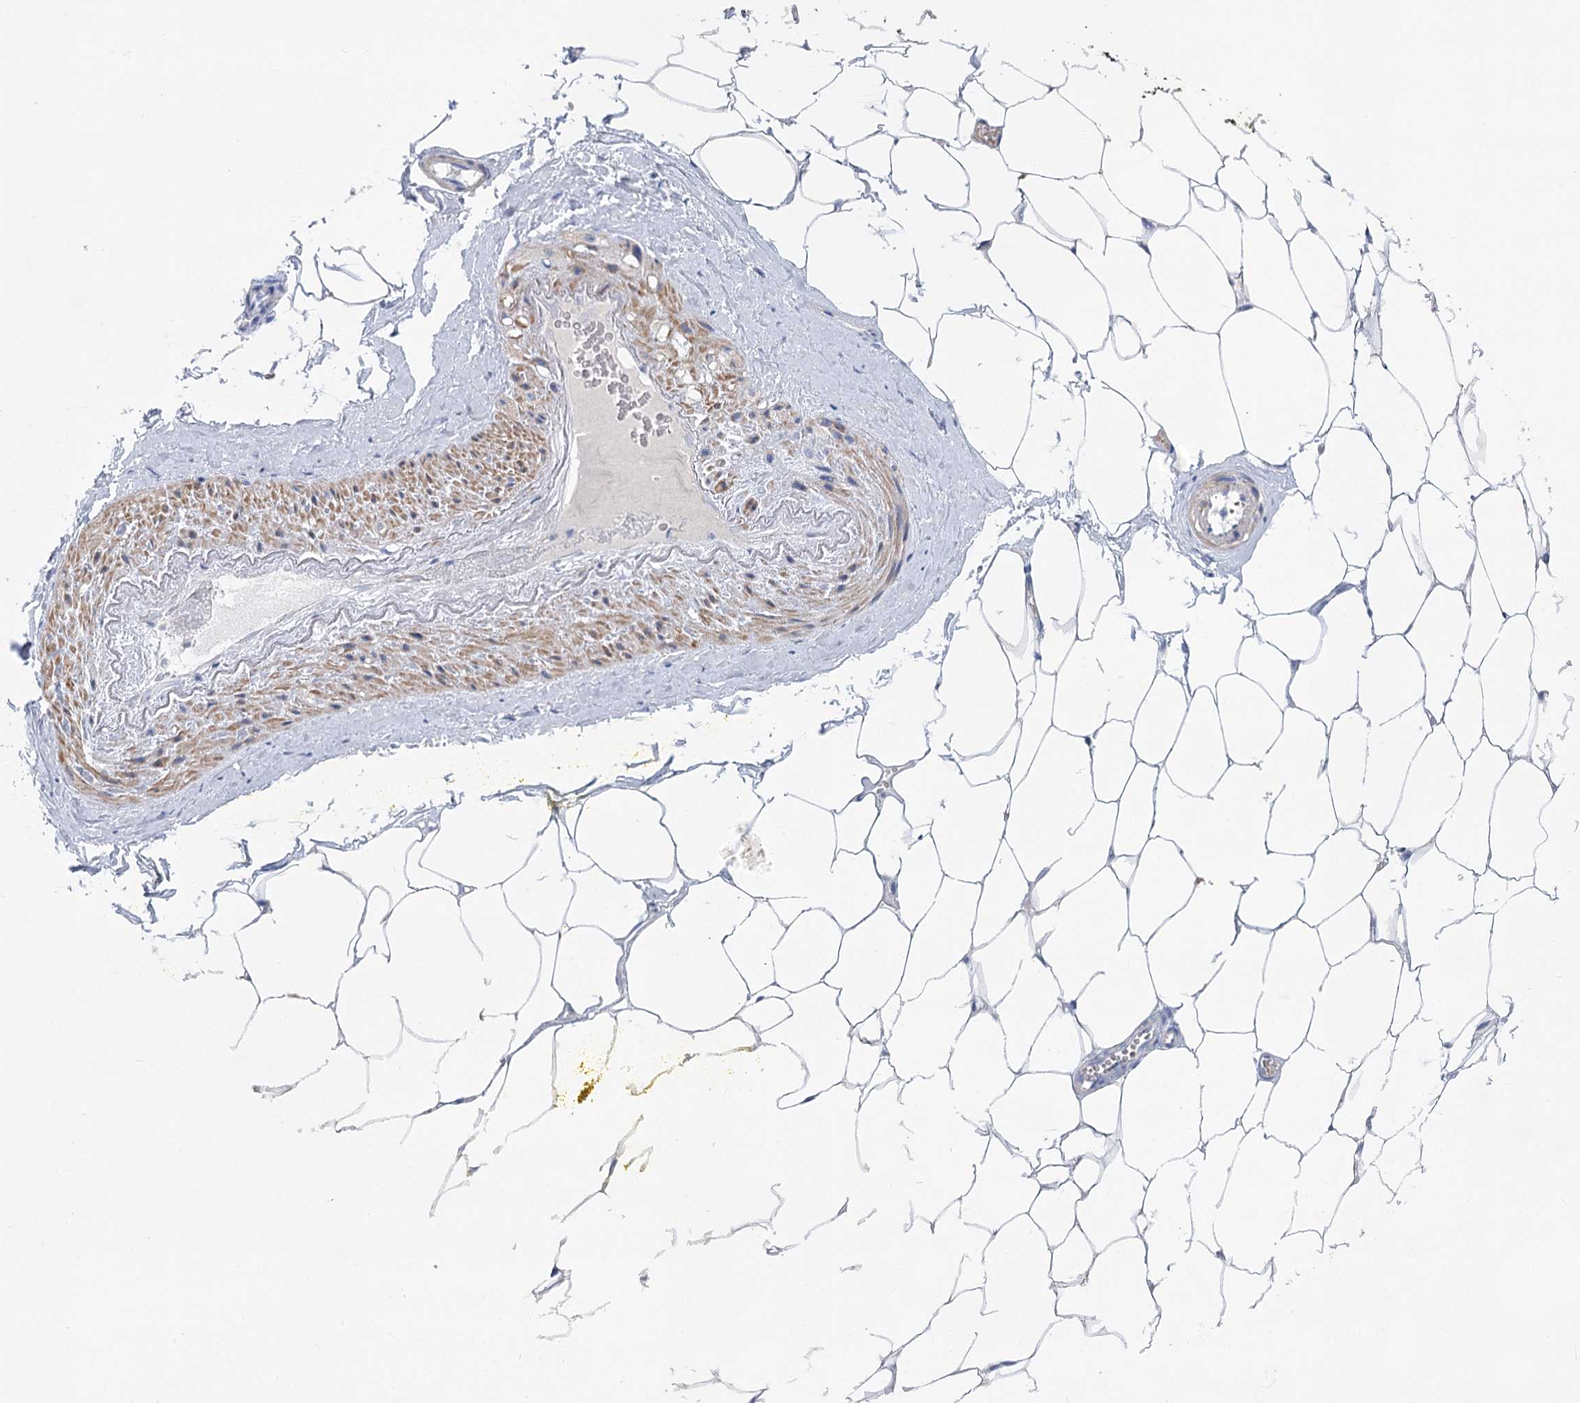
{"staining": {"intensity": "negative", "quantity": "none", "location": "none"}, "tissue": "adipose tissue", "cell_type": "Adipocytes", "image_type": "normal", "snomed": [{"axis": "morphology", "description": "Normal tissue, NOS"}, {"axis": "morphology", "description": "Adenocarcinoma, Low grade"}, {"axis": "topography", "description": "Prostate"}, {"axis": "topography", "description": "Peripheral nerve tissue"}], "caption": "DAB (3,3'-diaminobenzidine) immunohistochemical staining of benign adipose tissue displays no significant expression in adipocytes.", "gene": "WDR74", "patient": {"sex": "male", "age": 63}}